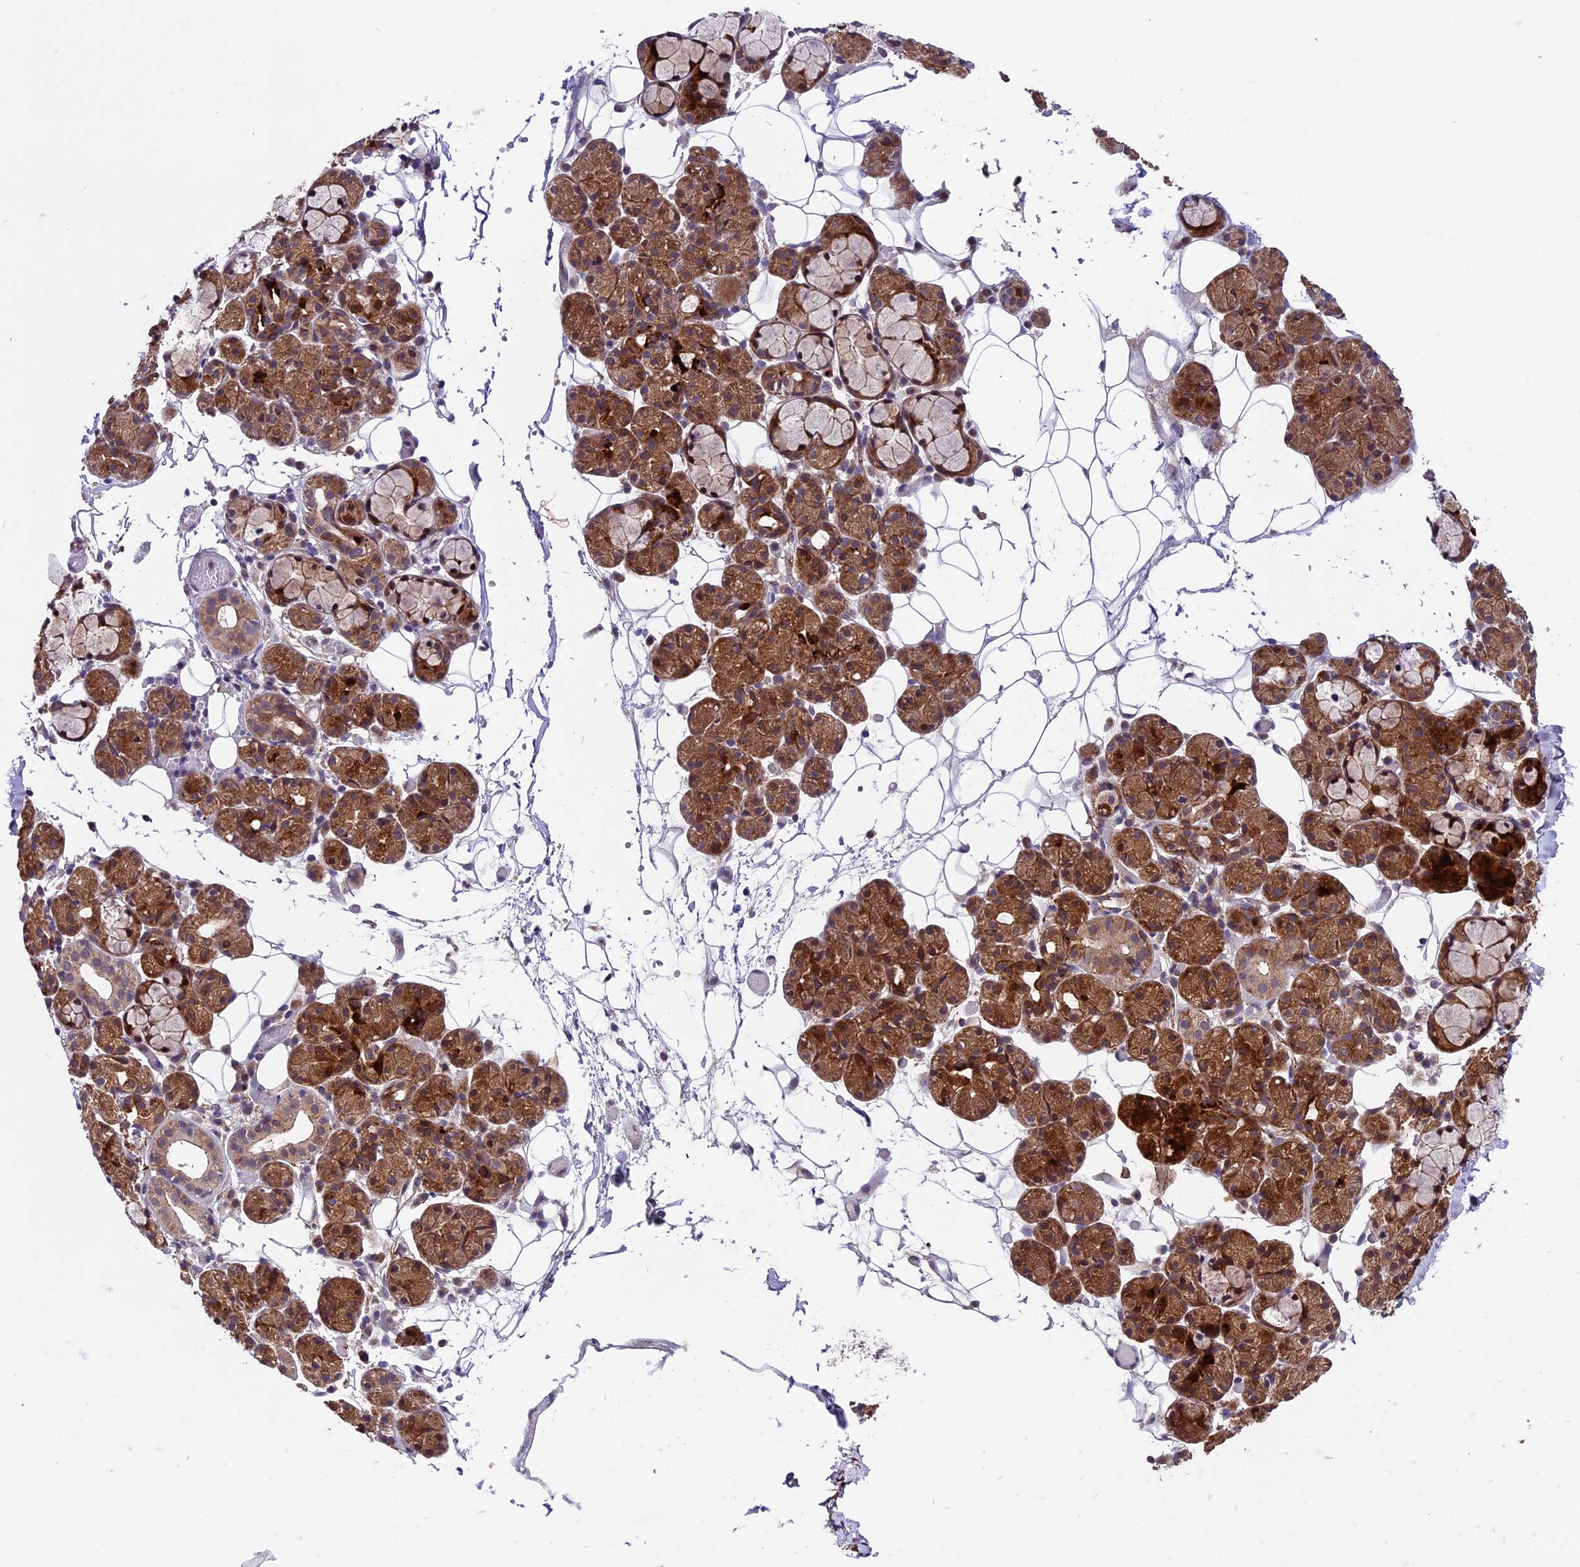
{"staining": {"intensity": "strong", "quantity": "25%-75%", "location": "cytoplasmic/membranous,nuclear"}, "tissue": "salivary gland", "cell_type": "Glandular cells", "image_type": "normal", "snomed": [{"axis": "morphology", "description": "Normal tissue, NOS"}, {"axis": "topography", "description": "Salivary gland"}], "caption": "A brown stain highlights strong cytoplasmic/membranous,nuclear staining of a protein in glandular cells of normal human salivary gland. (DAB IHC, brown staining for protein, blue staining for nuclei).", "gene": "SIPA1L3", "patient": {"sex": "male", "age": 63}}